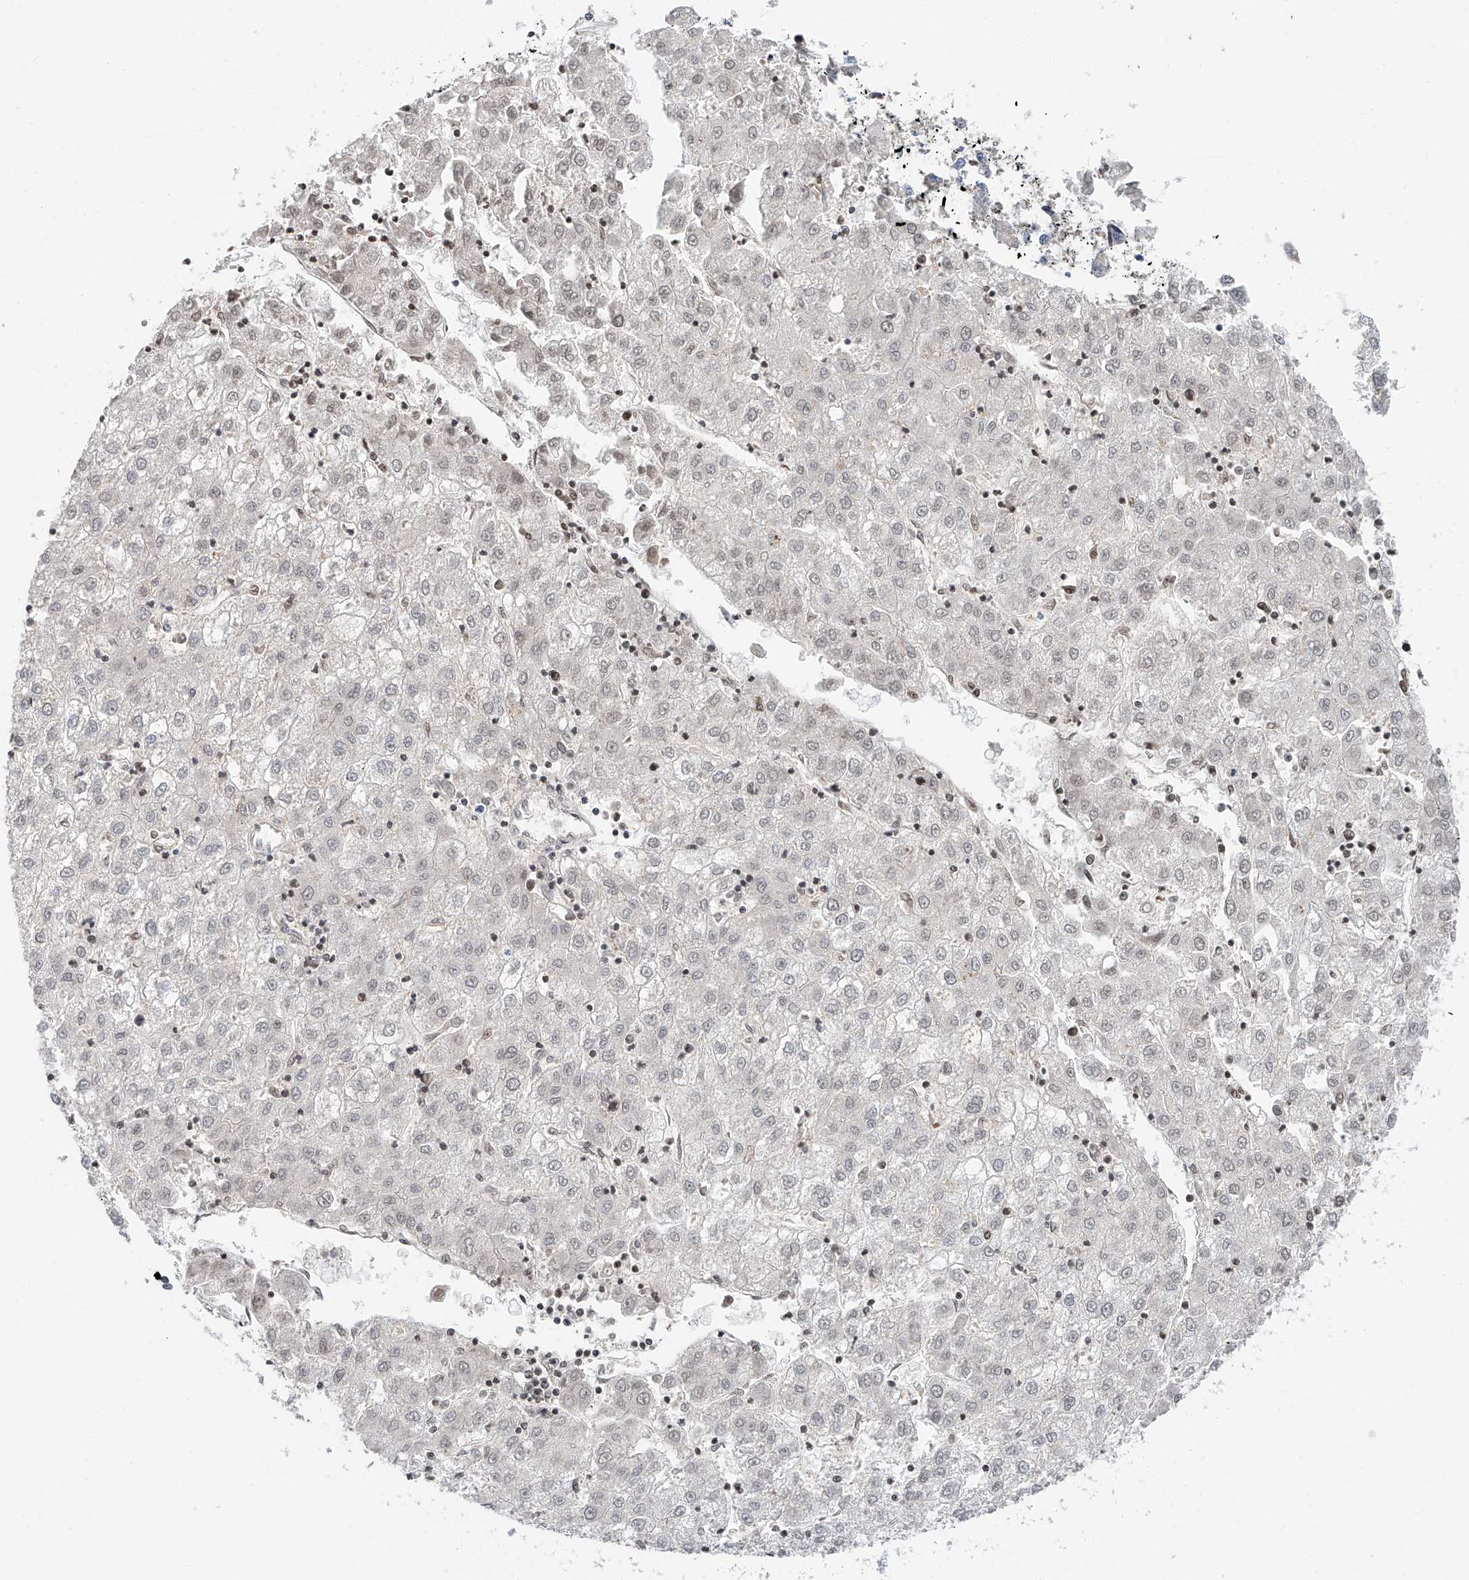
{"staining": {"intensity": "weak", "quantity": "<25%", "location": "nuclear"}, "tissue": "liver cancer", "cell_type": "Tumor cells", "image_type": "cancer", "snomed": [{"axis": "morphology", "description": "Carcinoma, Hepatocellular, NOS"}, {"axis": "topography", "description": "Liver"}], "caption": "Human hepatocellular carcinoma (liver) stained for a protein using immunohistochemistry (IHC) demonstrates no positivity in tumor cells.", "gene": "FUCA2", "patient": {"sex": "male", "age": 72}}